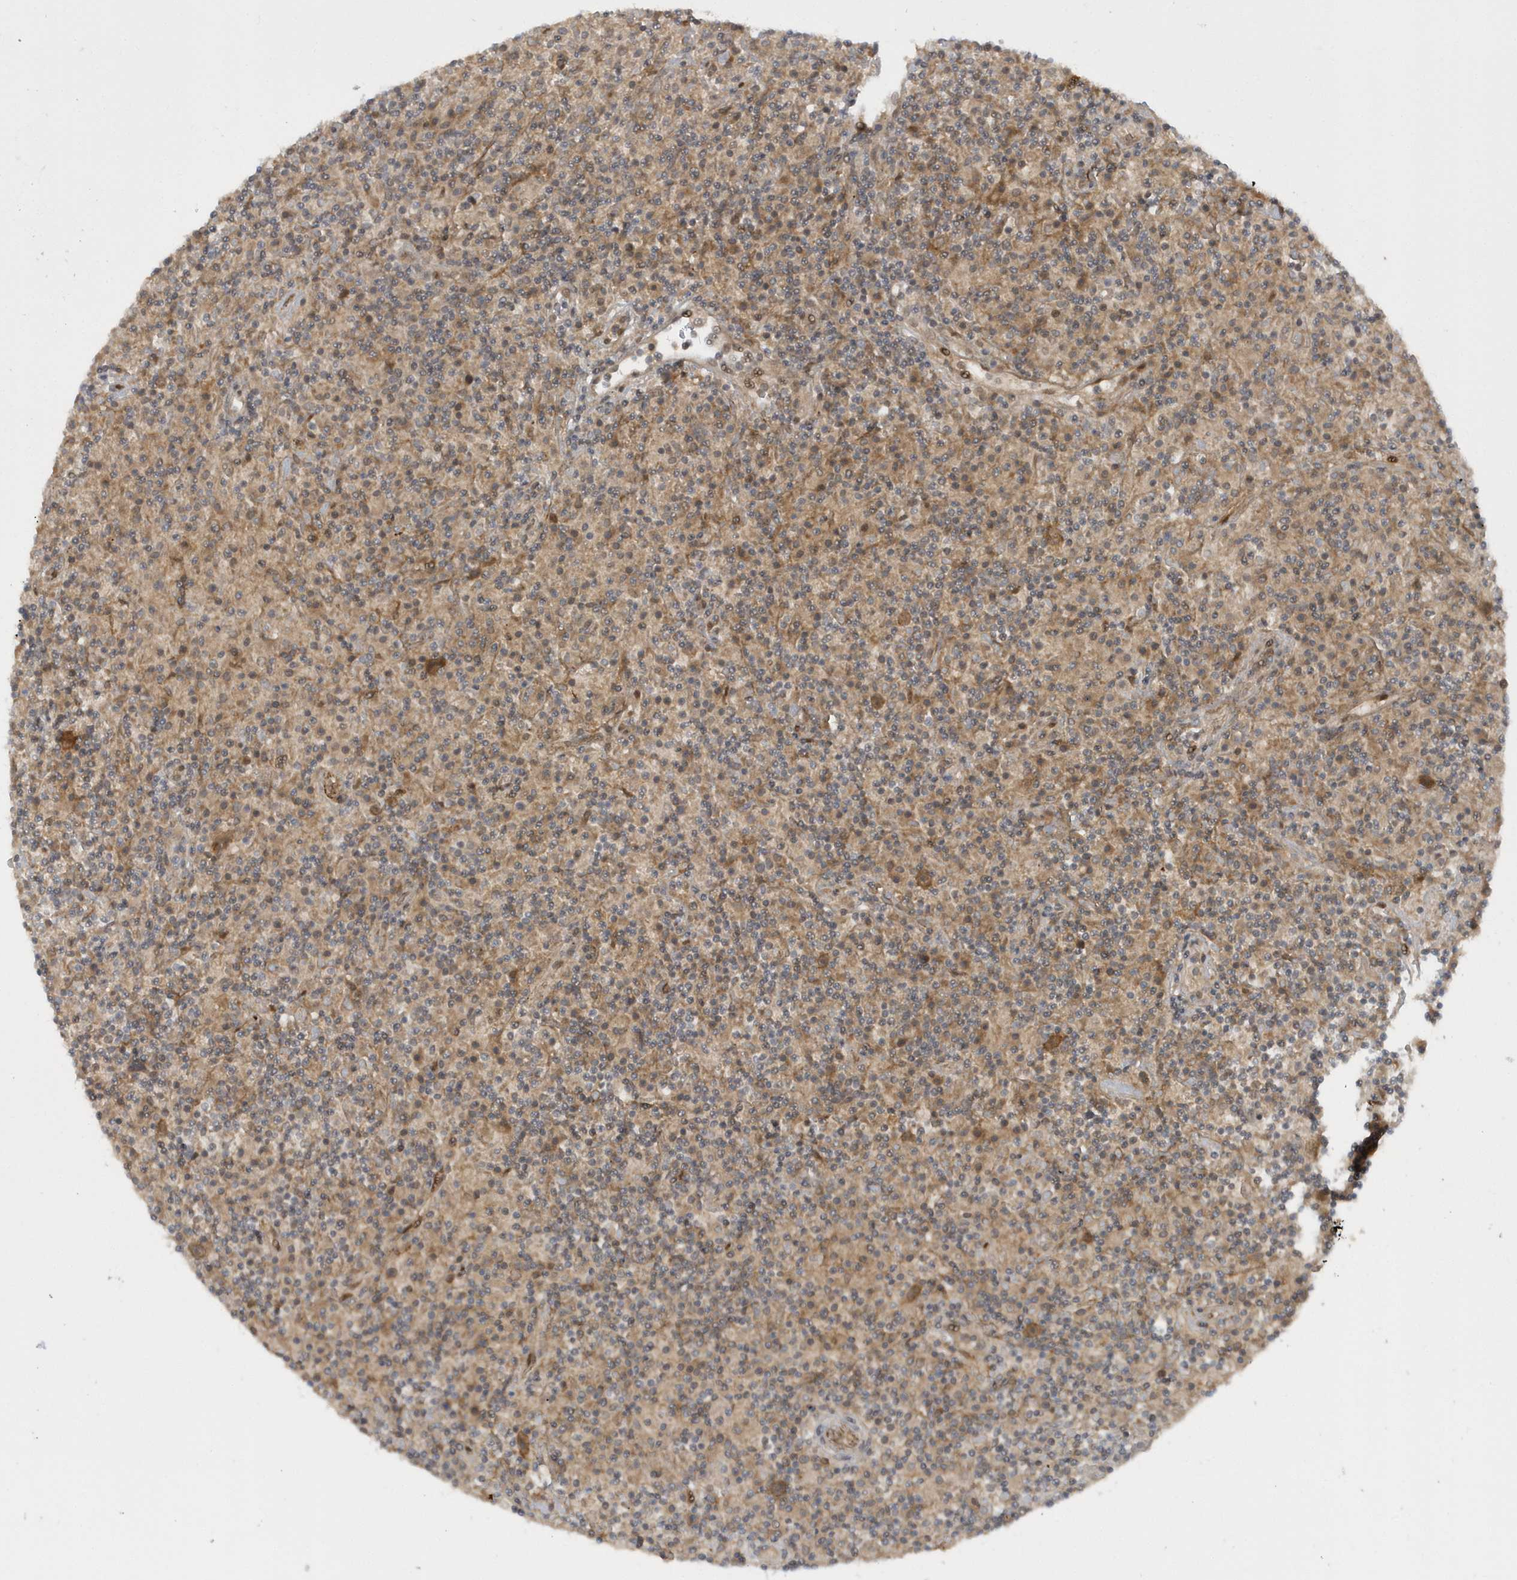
{"staining": {"intensity": "strong", "quantity": ">75%", "location": "cytoplasmic/membranous"}, "tissue": "lymphoma", "cell_type": "Tumor cells", "image_type": "cancer", "snomed": [{"axis": "morphology", "description": "Hodgkin's disease, NOS"}, {"axis": "topography", "description": "Lymph node"}], "caption": "Immunohistochemistry of human lymphoma reveals high levels of strong cytoplasmic/membranous expression in about >75% of tumor cells.", "gene": "ATG4A", "patient": {"sex": "male", "age": 70}}